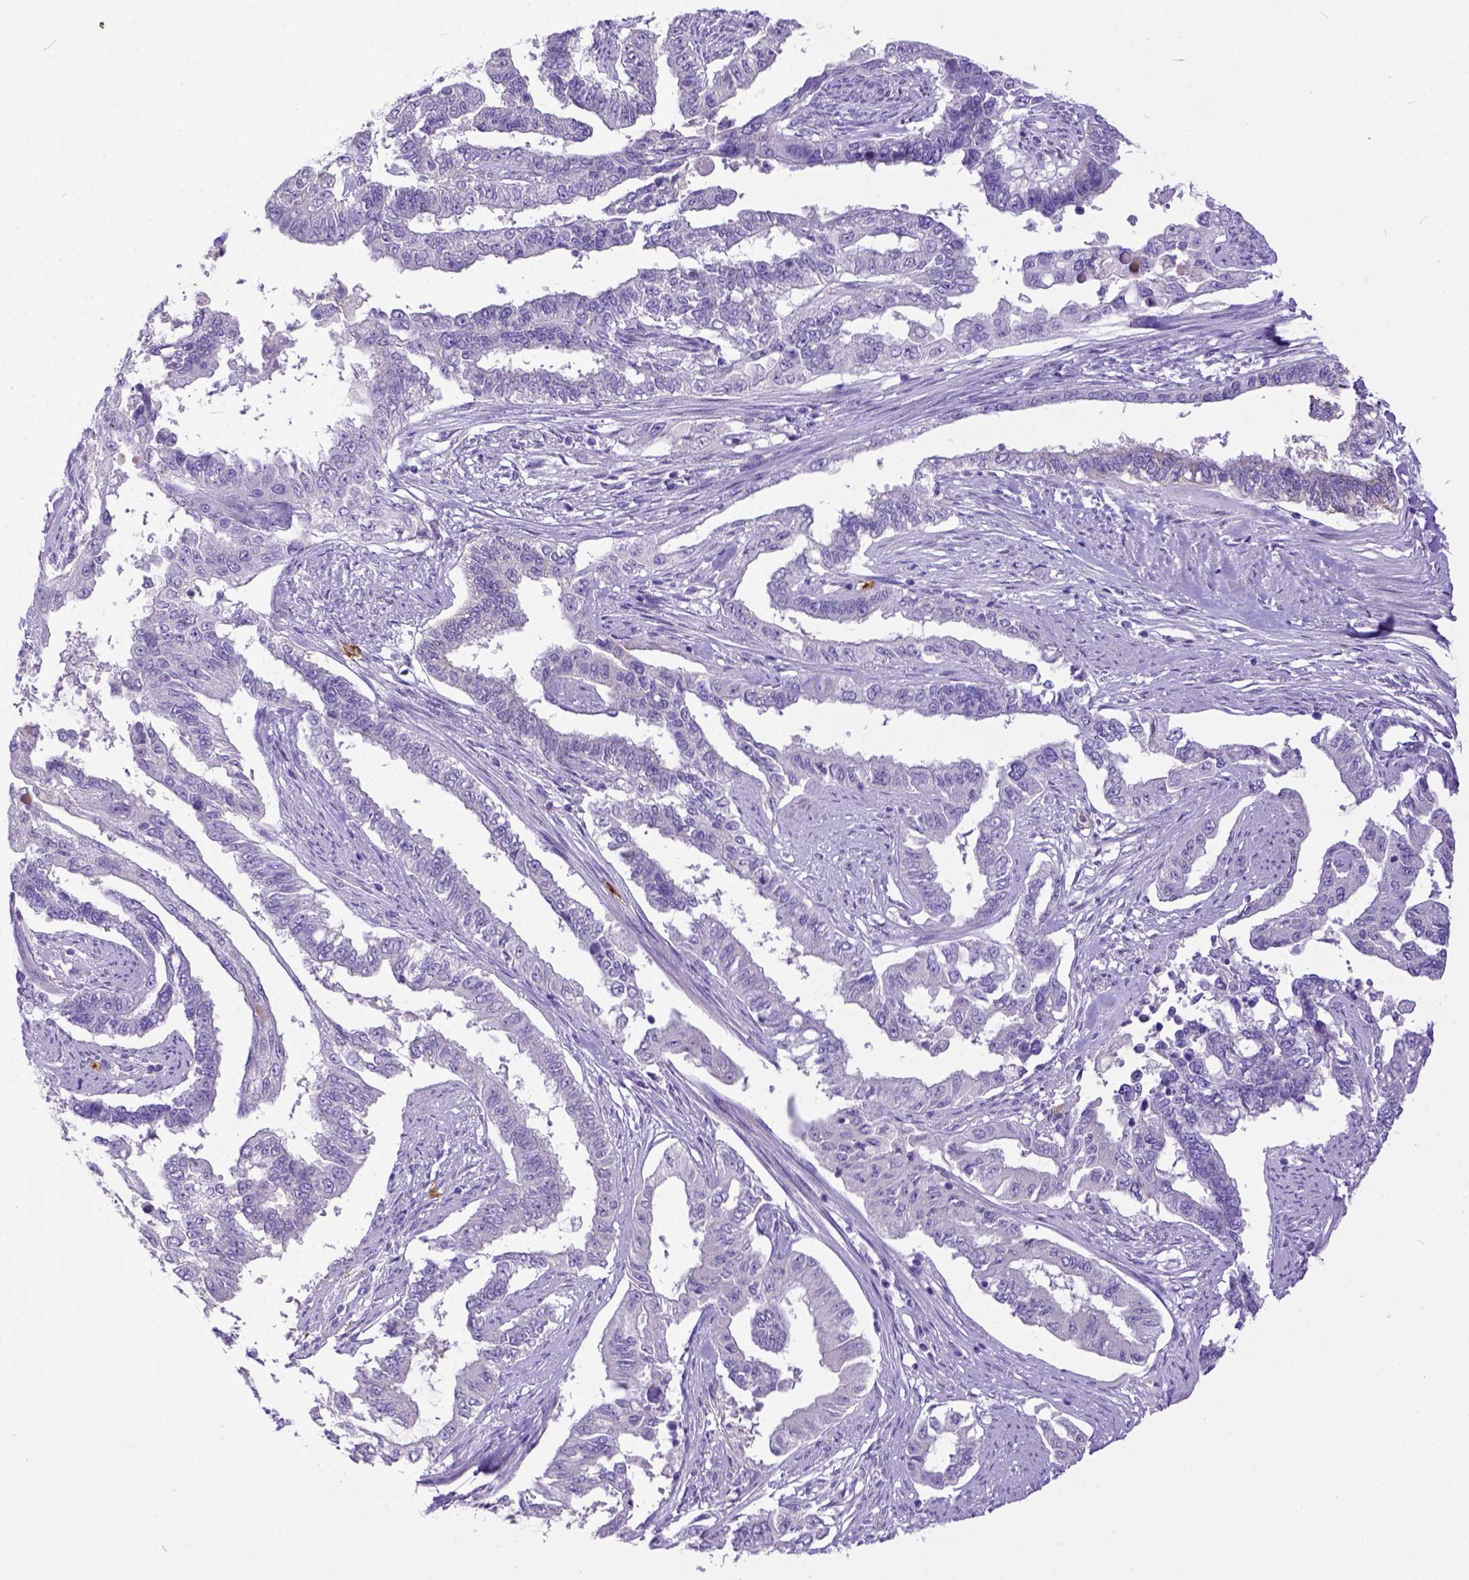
{"staining": {"intensity": "negative", "quantity": "none", "location": "none"}, "tissue": "endometrial cancer", "cell_type": "Tumor cells", "image_type": "cancer", "snomed": [{"axis": "morphology", "description": "Adenocarcinoma, NOS"}, {"axis": "topography", "description": "Uterus"}], "caption": "DAB (3,3'-diaminobenzidine) immunohistochemical staining of endometrial cancer demonstrates no significant positivity in tumor cells.", "gene": "KIT", "patient": {"sex": "female", "age": 59}}